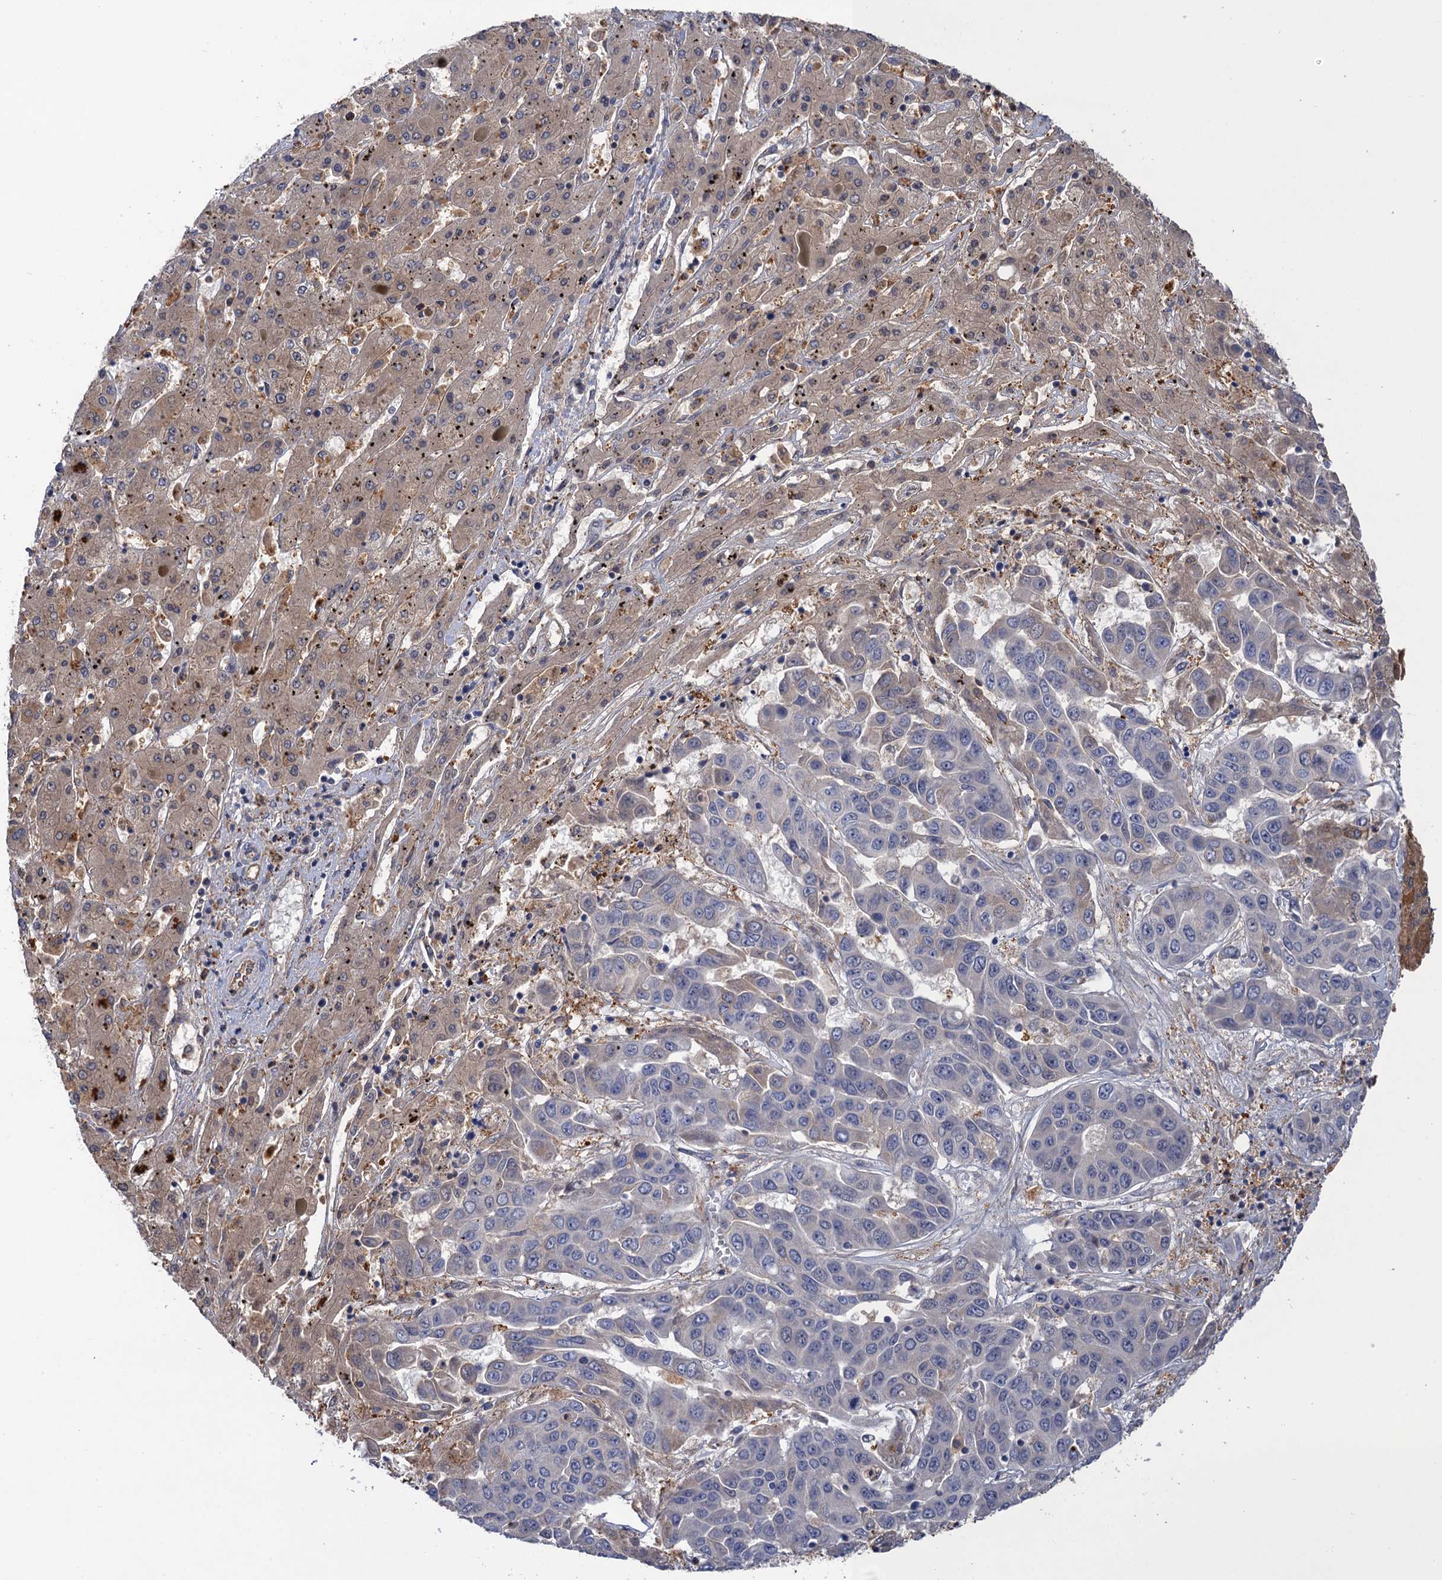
{"staining": {"intensity": "negative", "quantity": "none", "location": "none"}, "tissue": "liver cancer", "cell_type": "Tumor cells", "image_type": "cancer", "snomed": [{"axis": "morphology", "description": "Cholangiocarcinoma"}, {"axis": "topography", "description": "Liver"}], "caption": "There is no significant expression in tumor cells of liver cholangiocarcinoma.", "gene": "NEK8", "patient": {"sex": "female", "age": 52}}